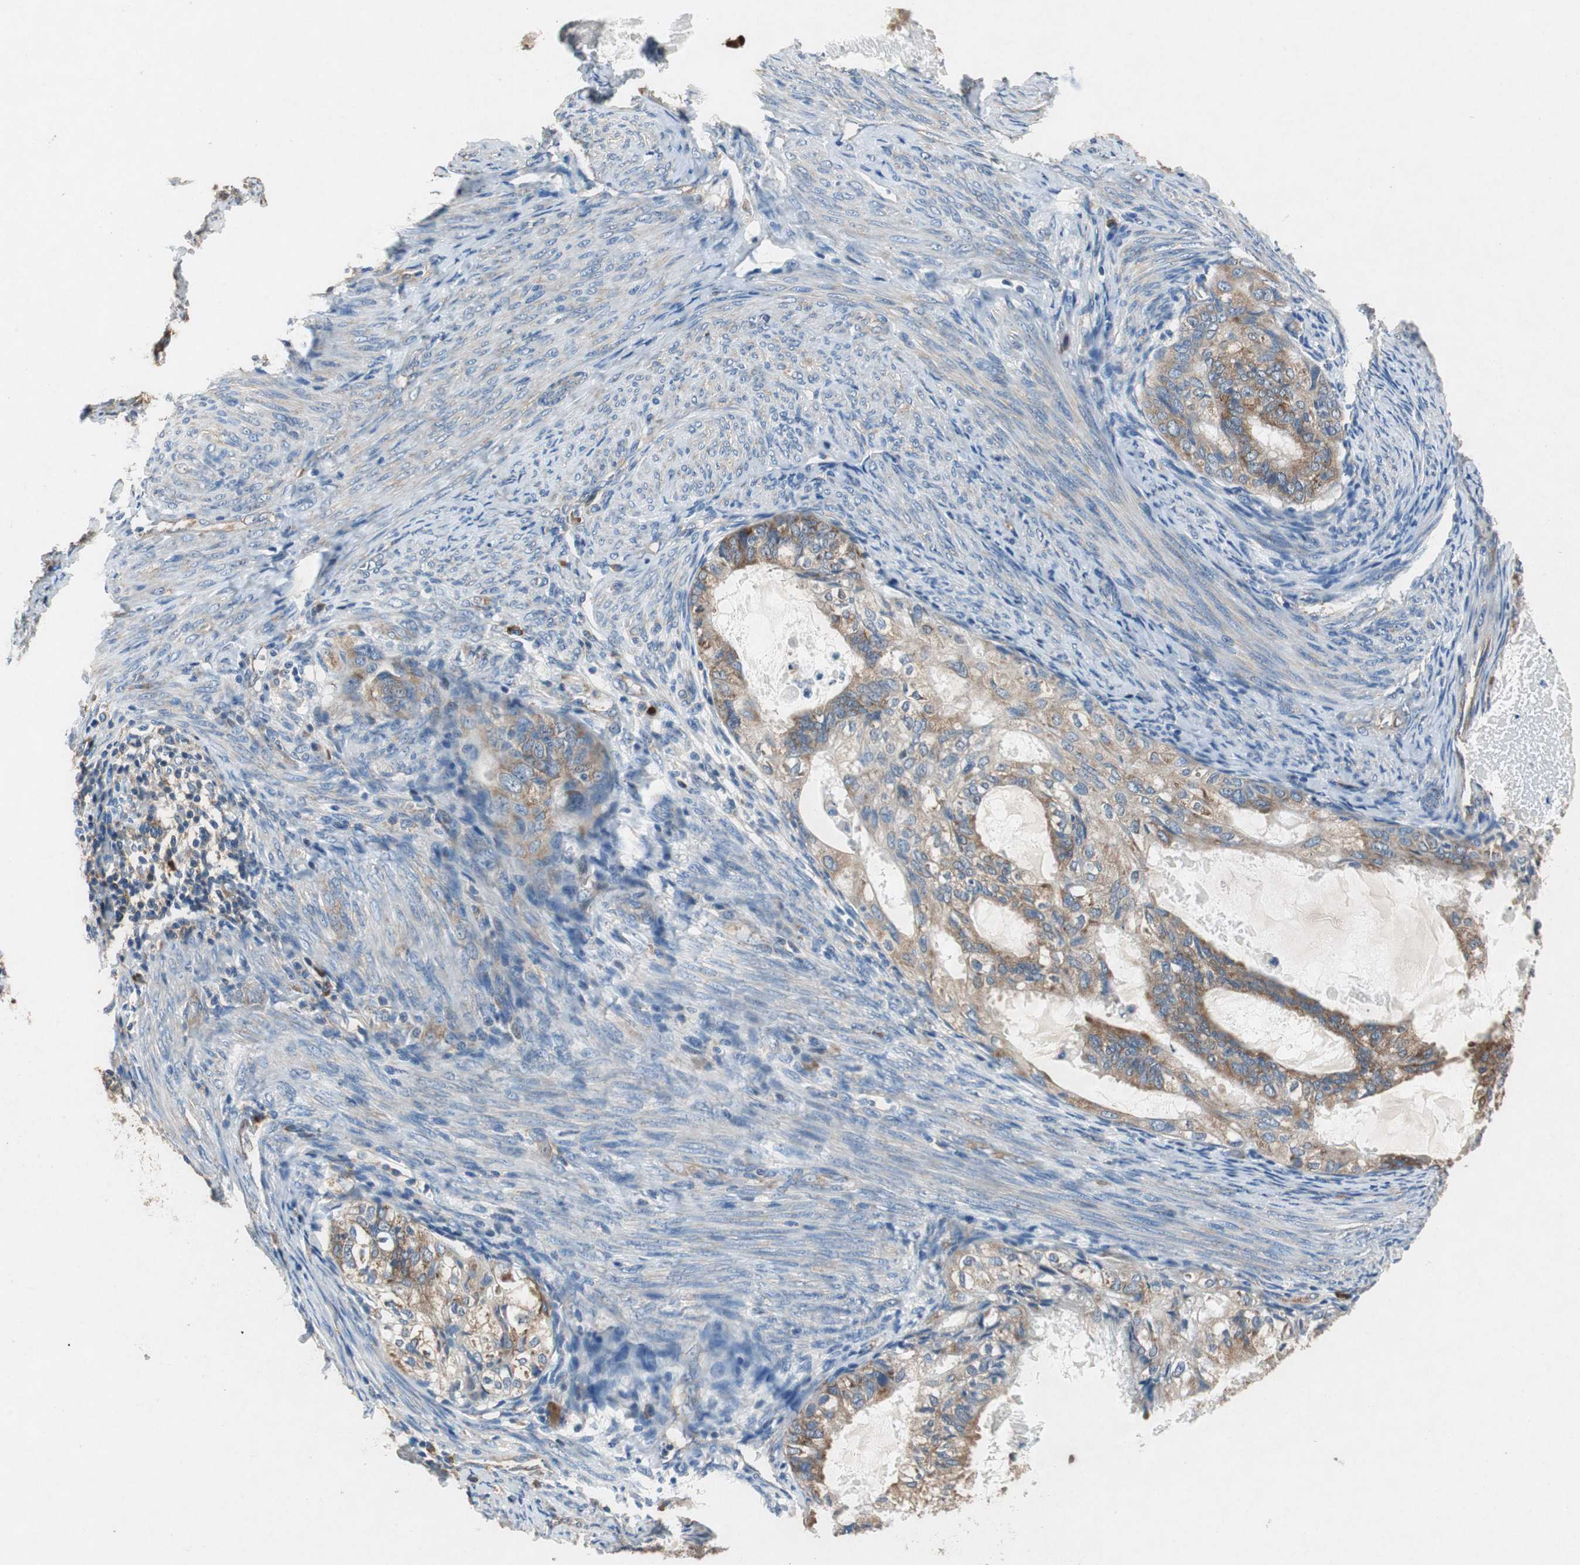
{"staining": {"intensity": "moderate", "quantity": ">75%", "location": "cytoplasmic/membranous"}, "tissue": "cervical cancer", "cell_type": "Tumor cells", "image_type": "cancer", "snomed": [{"axis": "morphology", "description": "Normal tissue, NOS"}, {"axis": "morphology", "description": "Adenocarcinoma, NOS"}, {"axis": "topography", "description": "Cervix"}, {"axis": "topography", "description": "Endometrium"}], "caption": "Cervical adenocarcinoma stained for a protein reveals moderate cytoplasmic/membranous positivity in tumor cells. Nuclei are stained in blue.", "gene": "RPL35", "patient": {"sex": "female", "age": 86}}